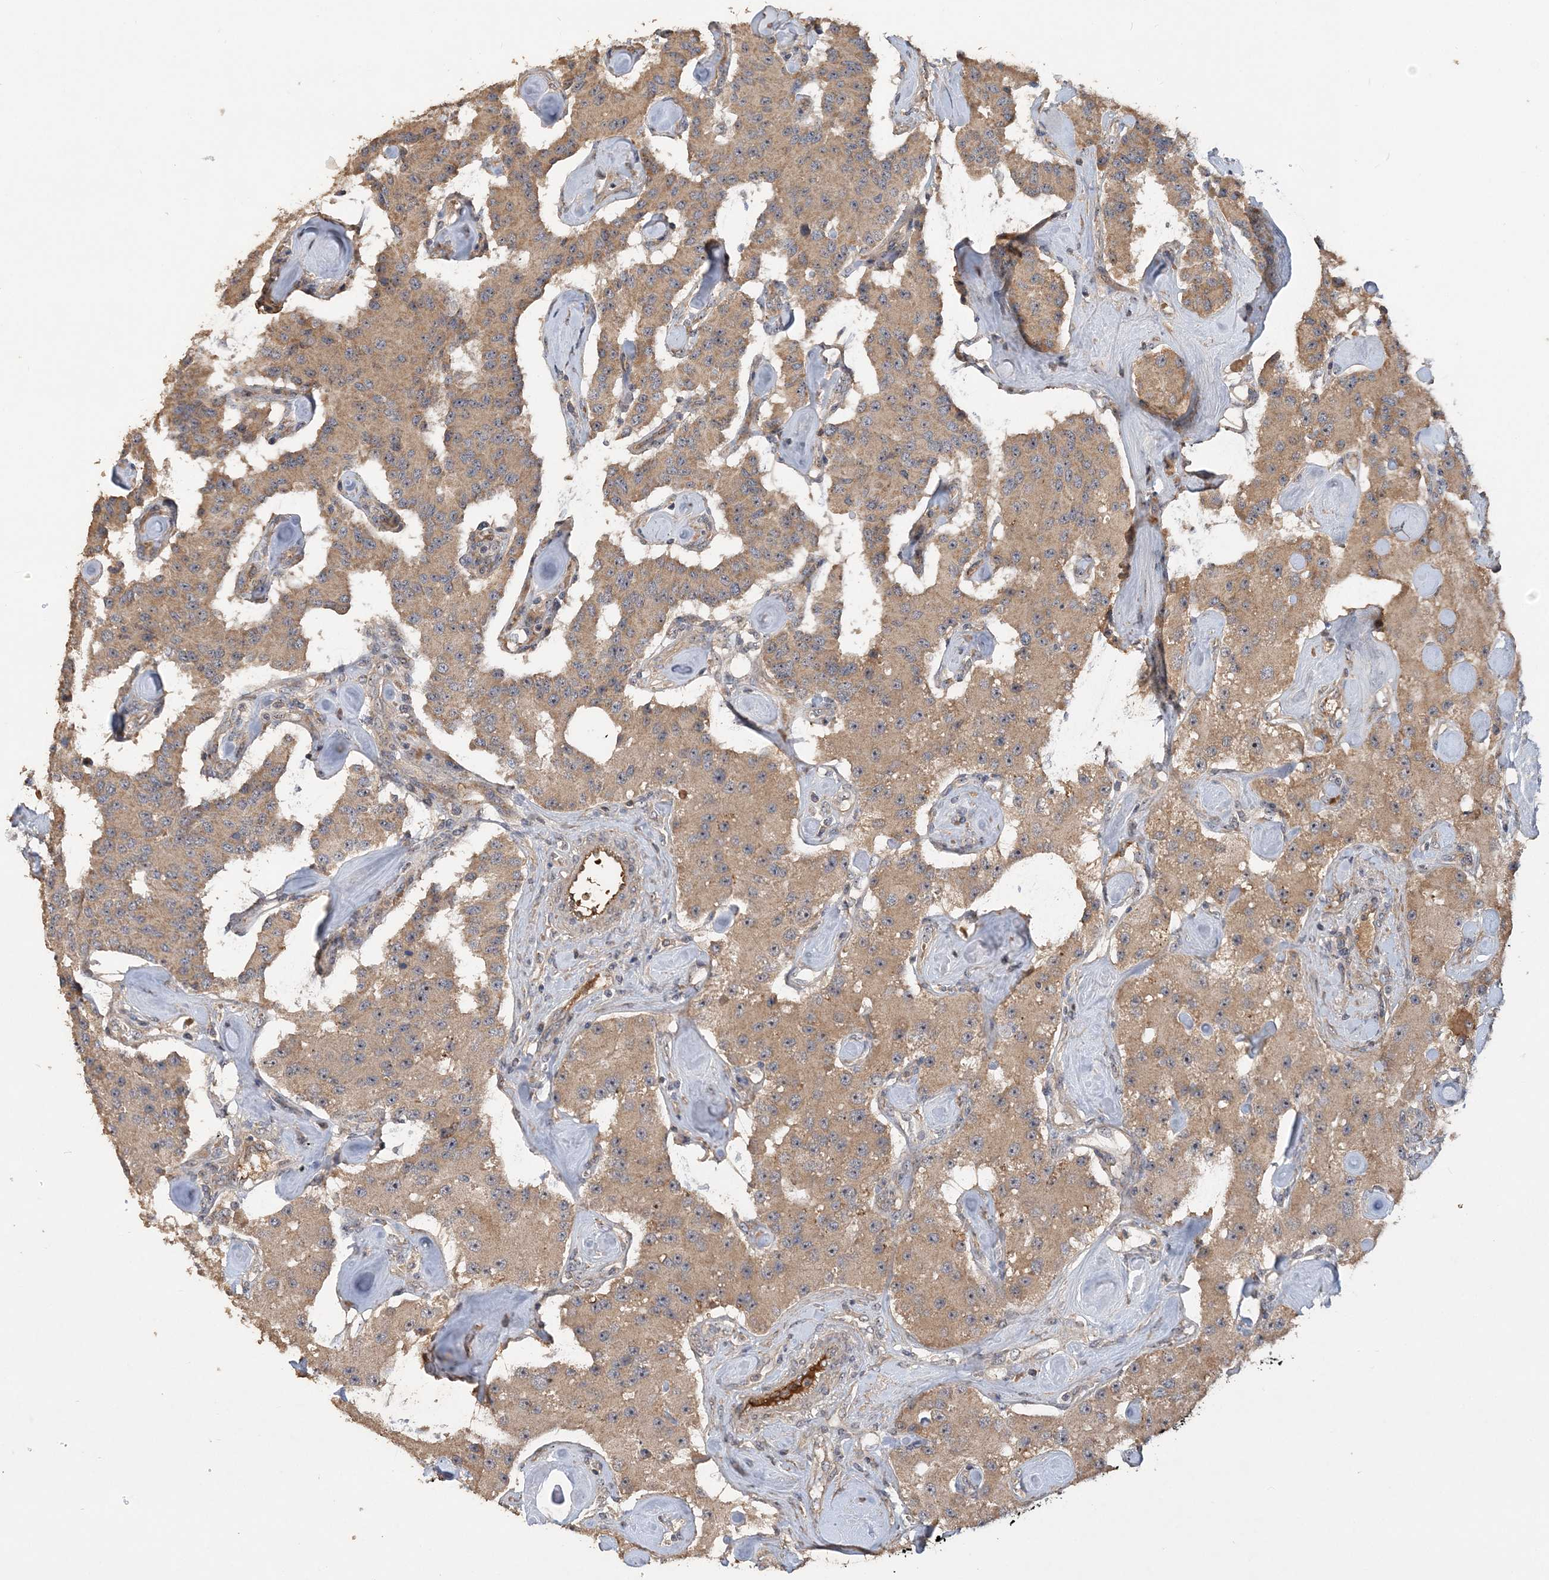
{"staining": {"intensity": "moderate", "quantity": ">75%", "location": "cytoplasmic/membranous"}, "tissue": "carcinoid", "cell_type": "Tumor cells", "image_type": "cancer", "snomed": [{"axis": "morphology", "description": "Carcinoid, malignant, NOS"}, {"axis": "topography", "description": "Pancreas"}], "caption": "This photomicrograph exhibits immunohistochemistry staining of carcinoid, with medium moderate cytoplasmic/membranous expression in about >75% of tumor cells.", "gene": "GRINA", "patient": {"sex": "male", "age": 41}}